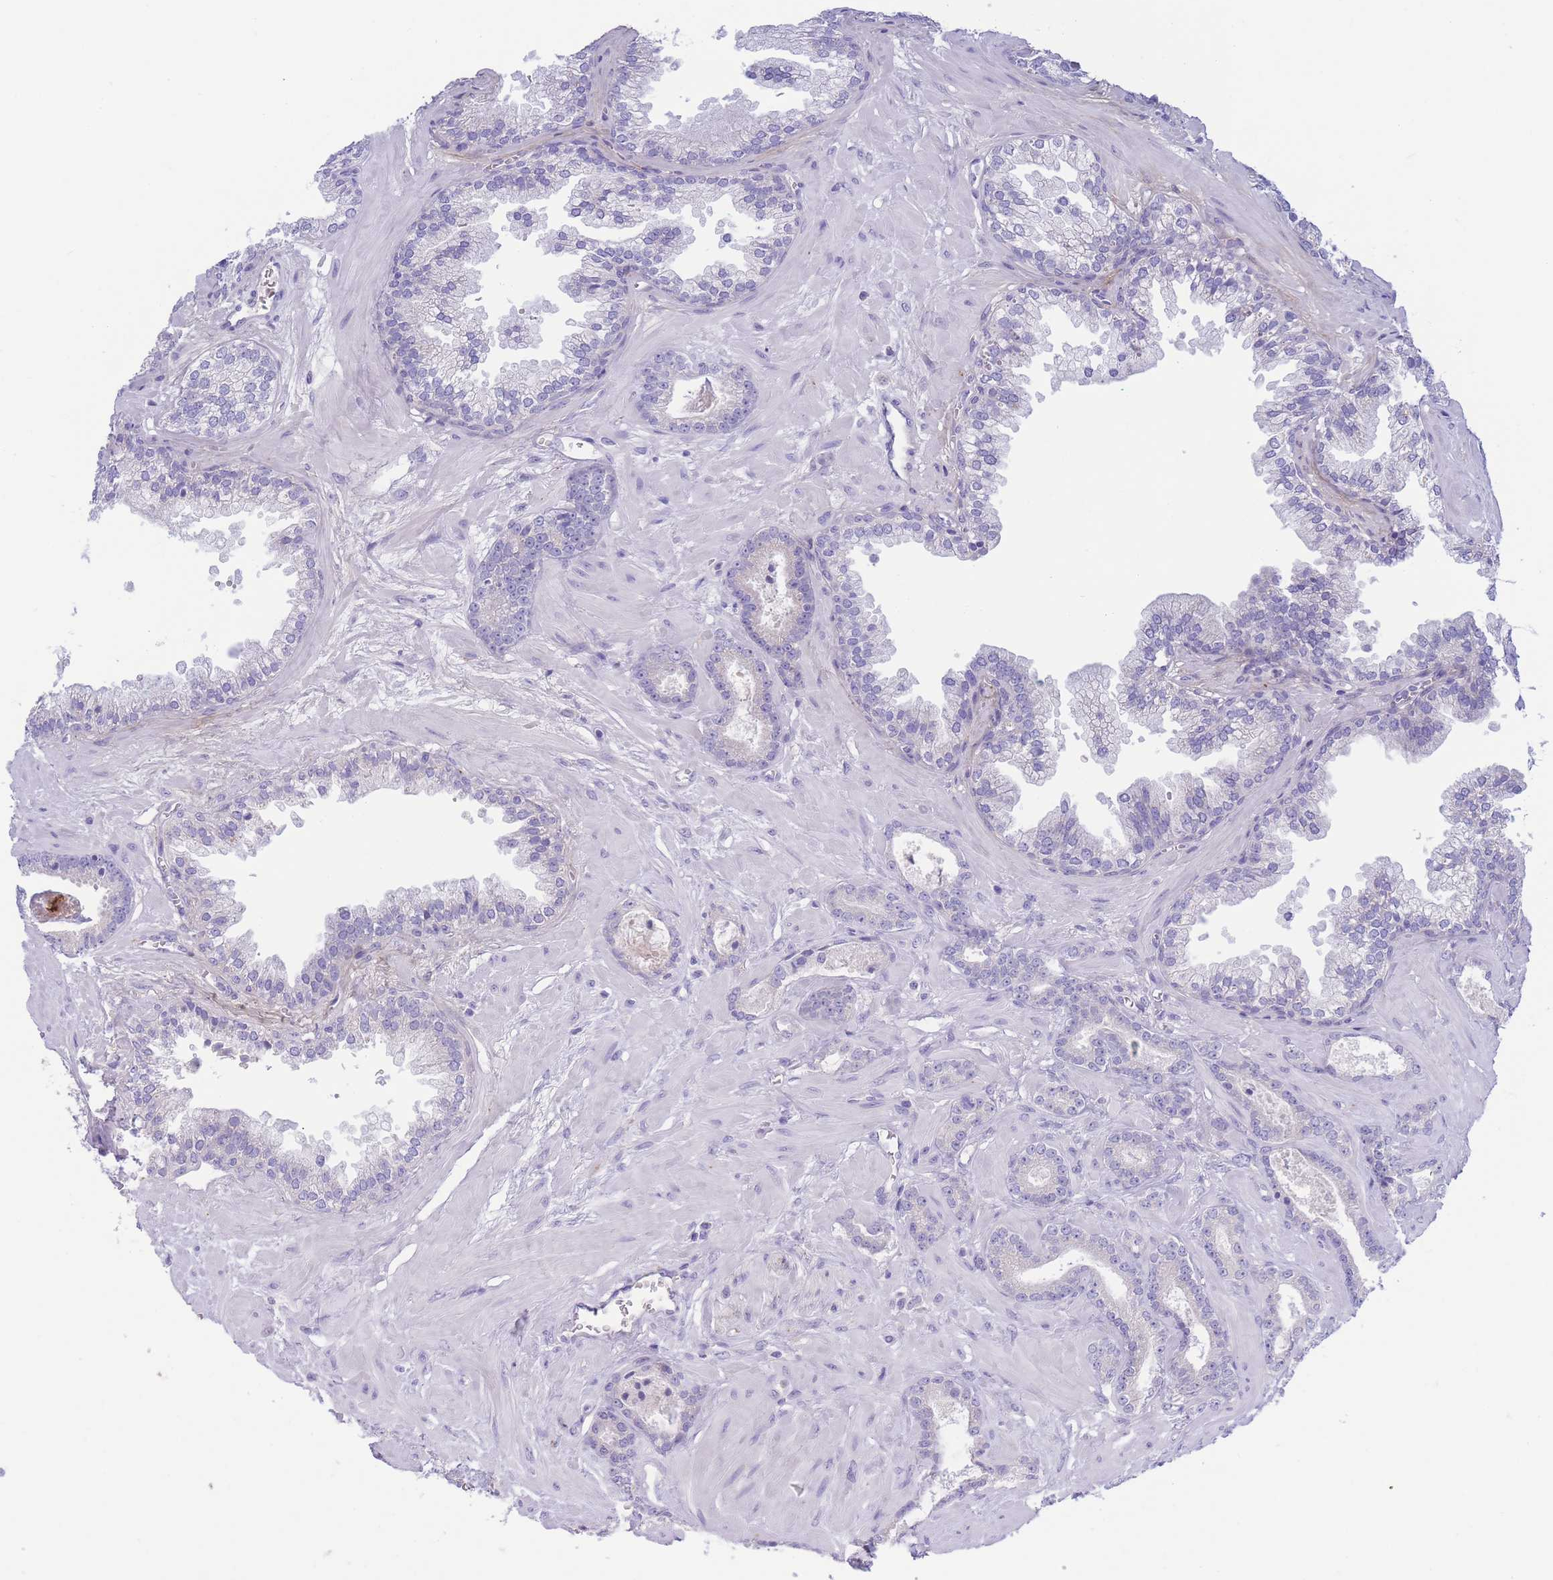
{"staining": {"intensity": "negative", "quantity": "none", "location": "none"}, "tissue": "prostate cancer", "cell_type": "Tumor cells", "image_type": "cancer", "snomed": [{"axis": "morphology", "description": "Adenocarcinoma, Low grade"}, {"axis": "topography", "description": "Prostate"}], "caption": "Image shows no significant protein positivity in tumor cells of adenocarcinoma (low-grade) (prostate).", "gene": "PCDHB3", "patient": {"sex": "male", "age": 60}}